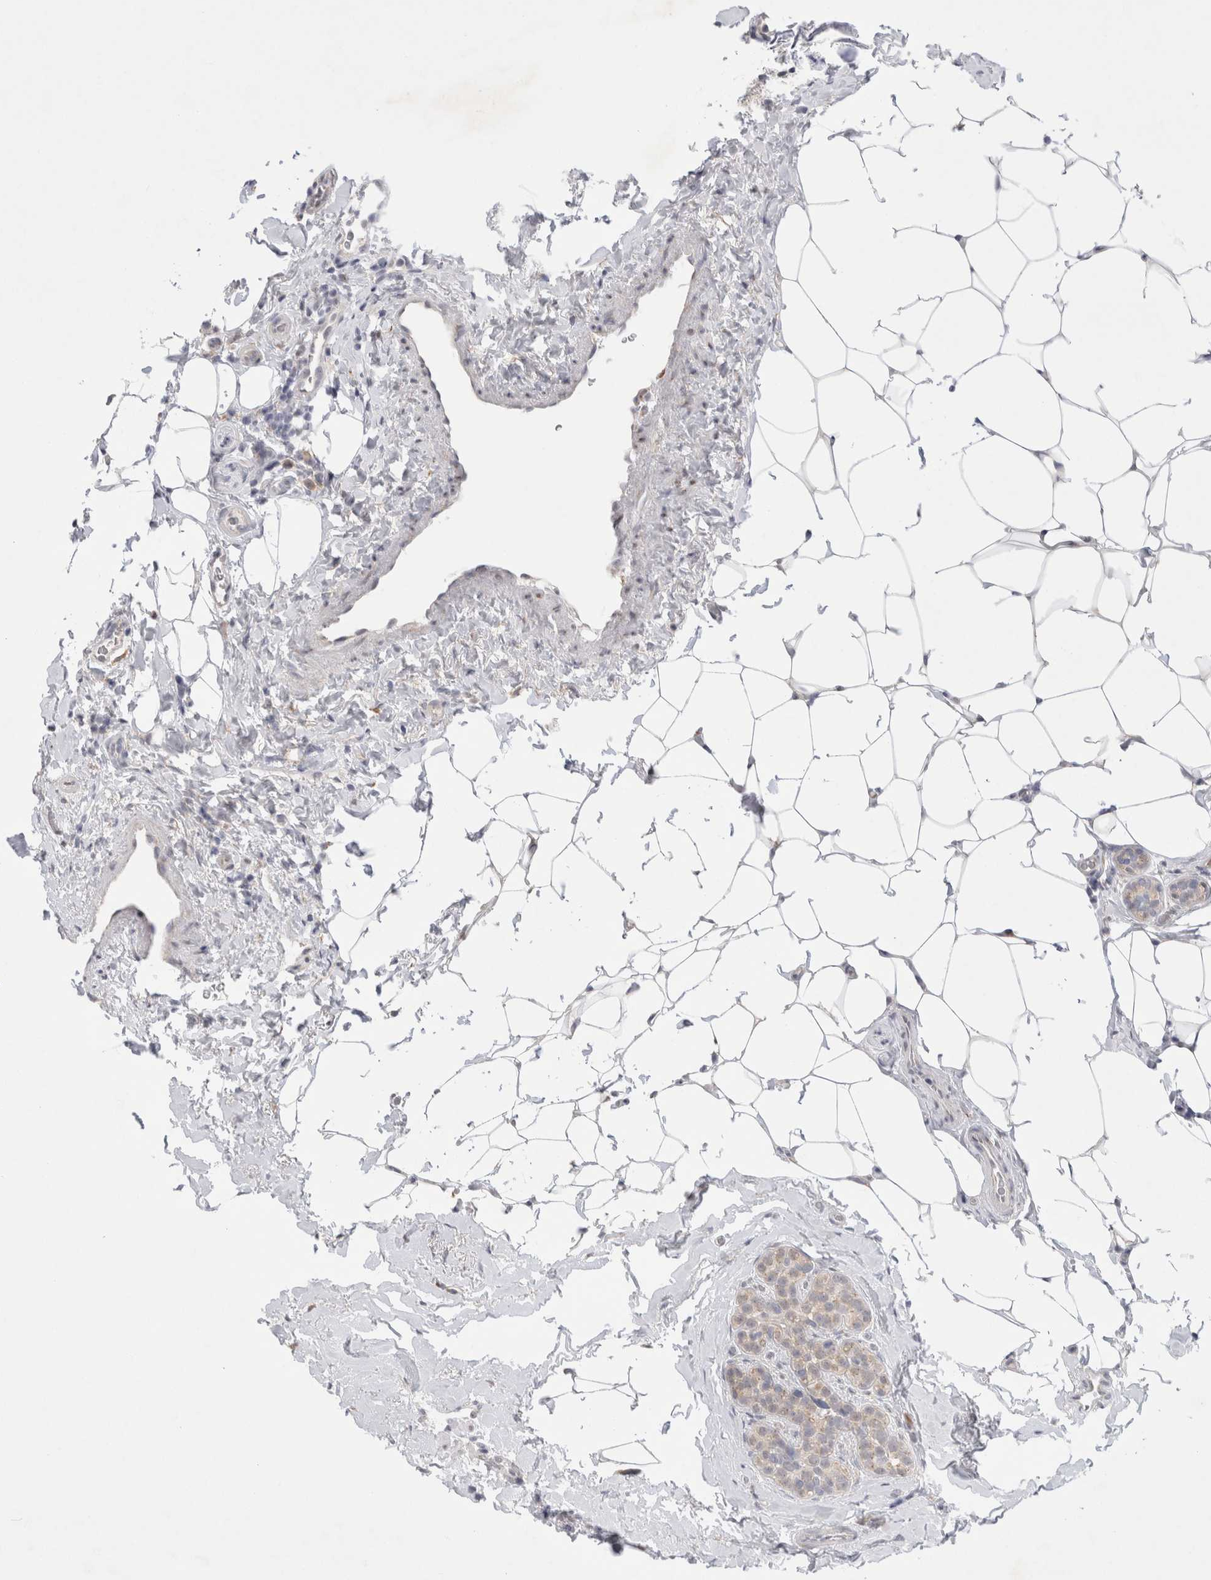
{"staining": {"intensity": "weak", "quantity": "25%-75%", "location": "cytoplasmic/membranous"}, "tissue": "breast cancer", "cell_type": "Tumor cells", "image_type": "cancer", "snomed": [{"axis": "morphology", "description": "Lobular carcinoma"}, {"axis": "topography", "description": "Breast"}], "caption": "Human breast cancer (lobular carcinoma) stained with a brown dye exhibits weak cytoplasmic/membranous positive positivity in approximately 25%-75% of tumor cells.", "gene": "TRMT1L", "patient": {"sex": "female", "age": 50}}